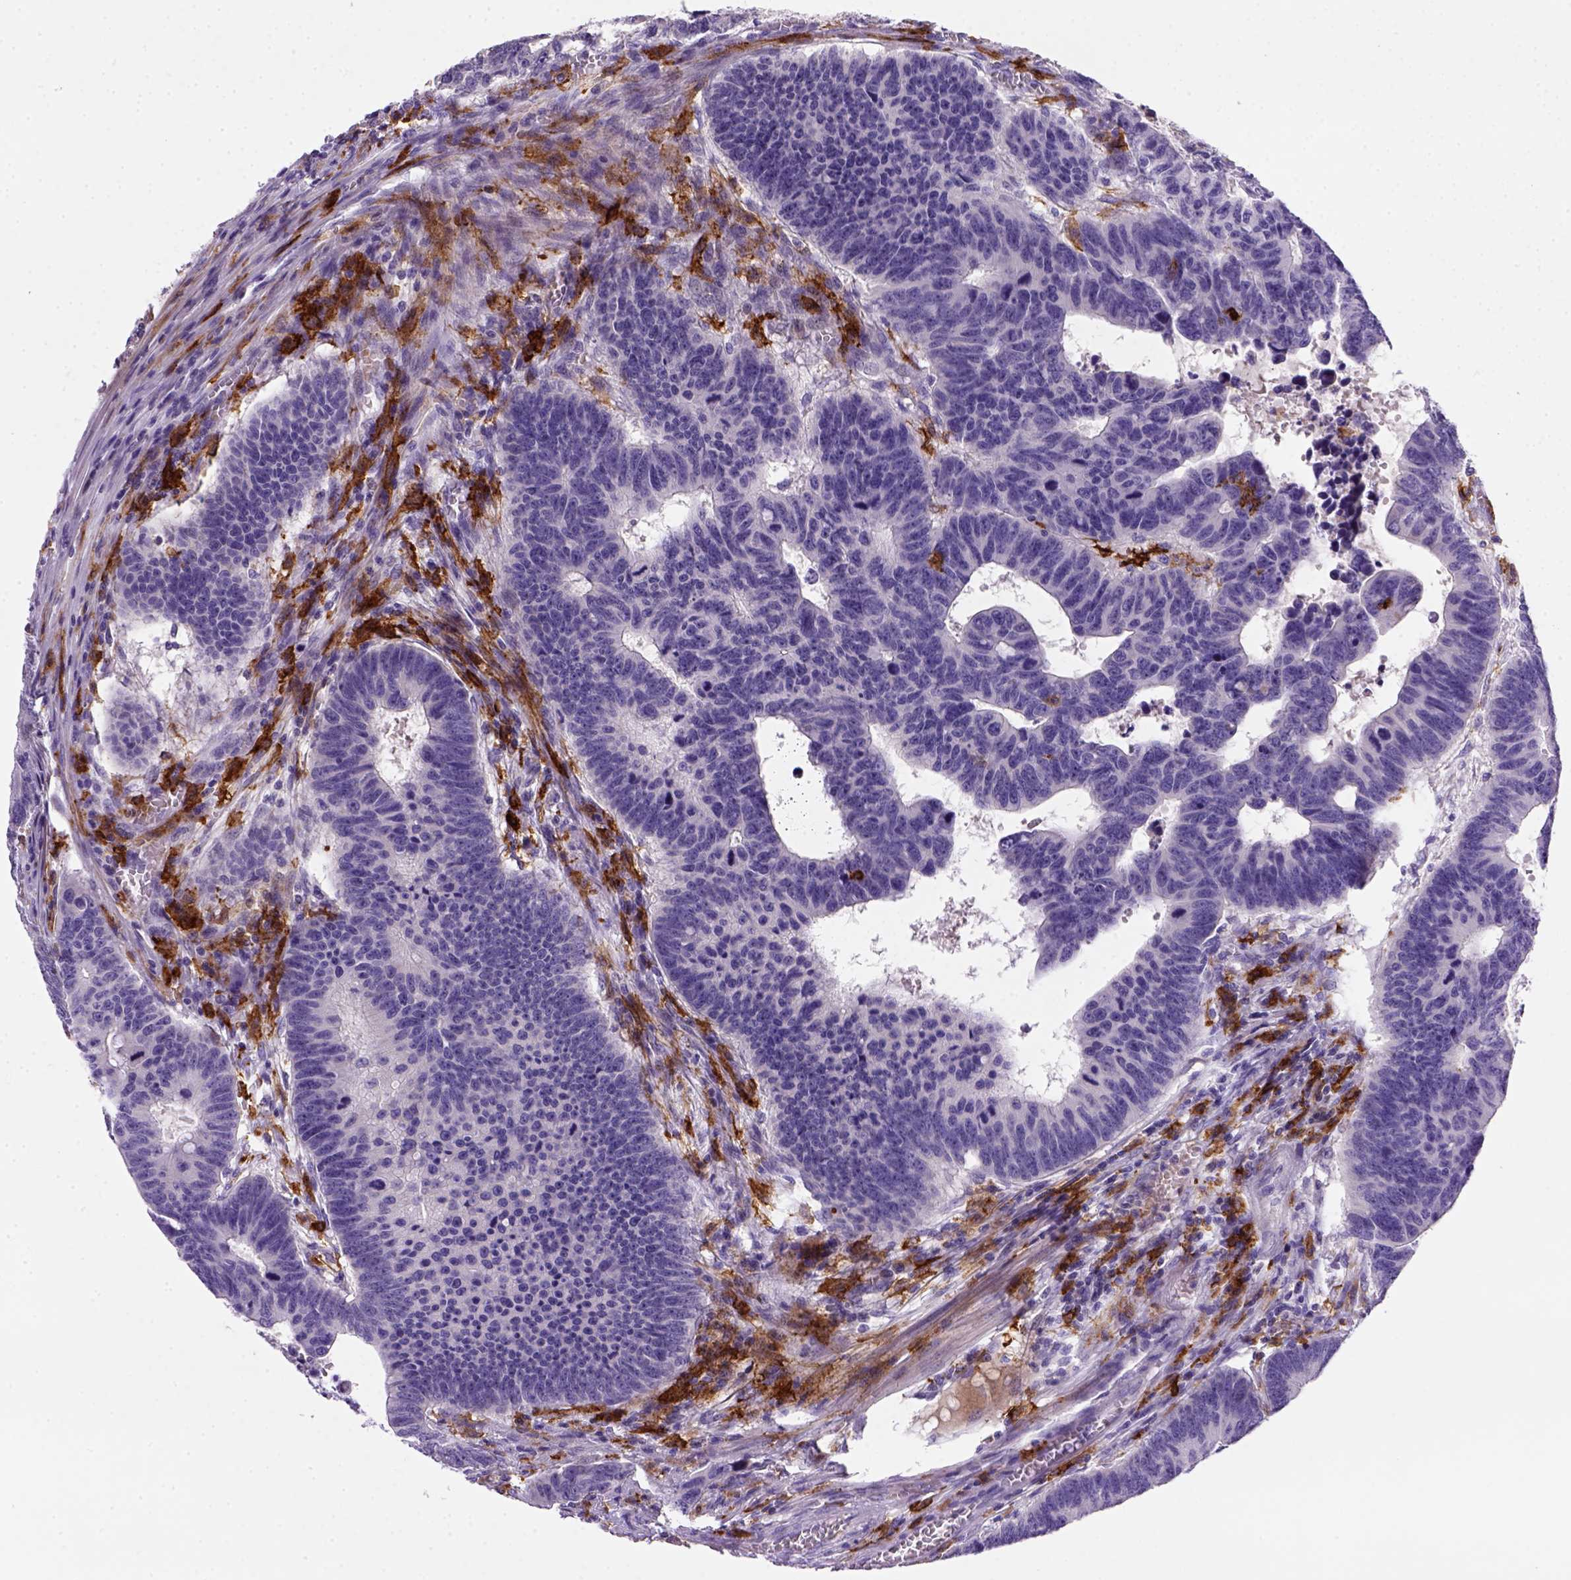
{"staining": {"intensity": "negative", "quantity": "none", "location": "none"}, "tissue": "colorectal cancer", "cell_type": "Tumor cells", "image_type": "cancer", "snomed": [{"axis": "morphology", "description": "Adenocarcinoma, NOS"}, {"axis": "topography", "description": "Rectum"}], "caption": "Immunohistochemistry (IHC) of colorectal cancer (adenocarcinoma) reveals no positivity in tumor cells.", "gene": "CD14", "patient": {"sex": "female", "age": 85}}